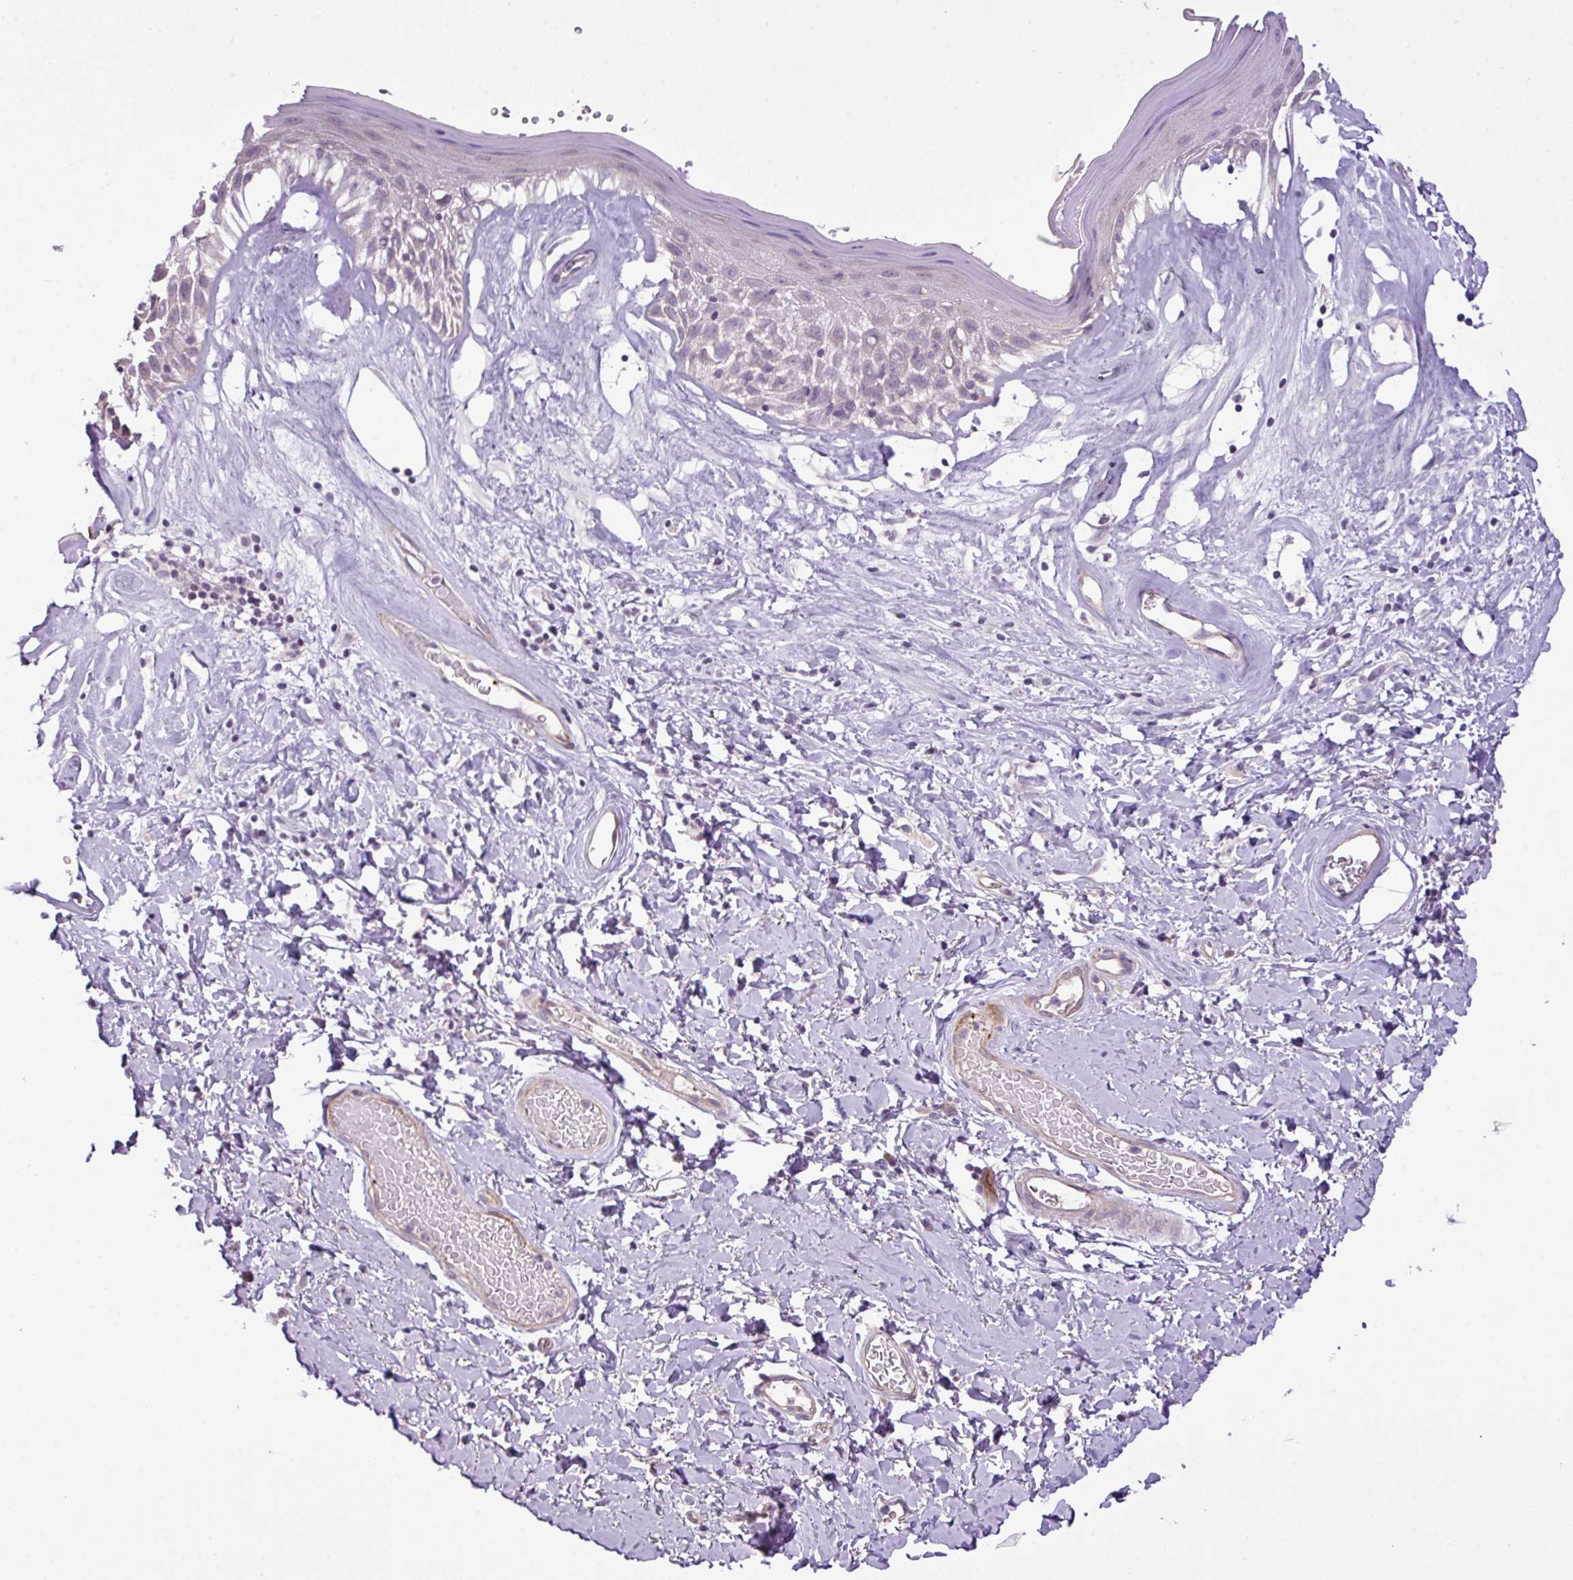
{"staining": {"intensity": "negative", "quantity": "none", "location": "none"}, "tissue": "skin", "cell_type": "Epidermal cells", "image_type": "normal", "snomed": [{"axis": "morphology", "description": "Normal tissue, NOS"}, {"axis": "morphology", "description": "Inflammation, NOS"}, {"axis": "topography", "description": "Vulva"}], "caption": "IHC image of unremarkable skin stained for a protein (brown), which shows no expression in epidermal cells.", "gene": "DNAJB13", "patient": {"sex": "female", "age": 86}}